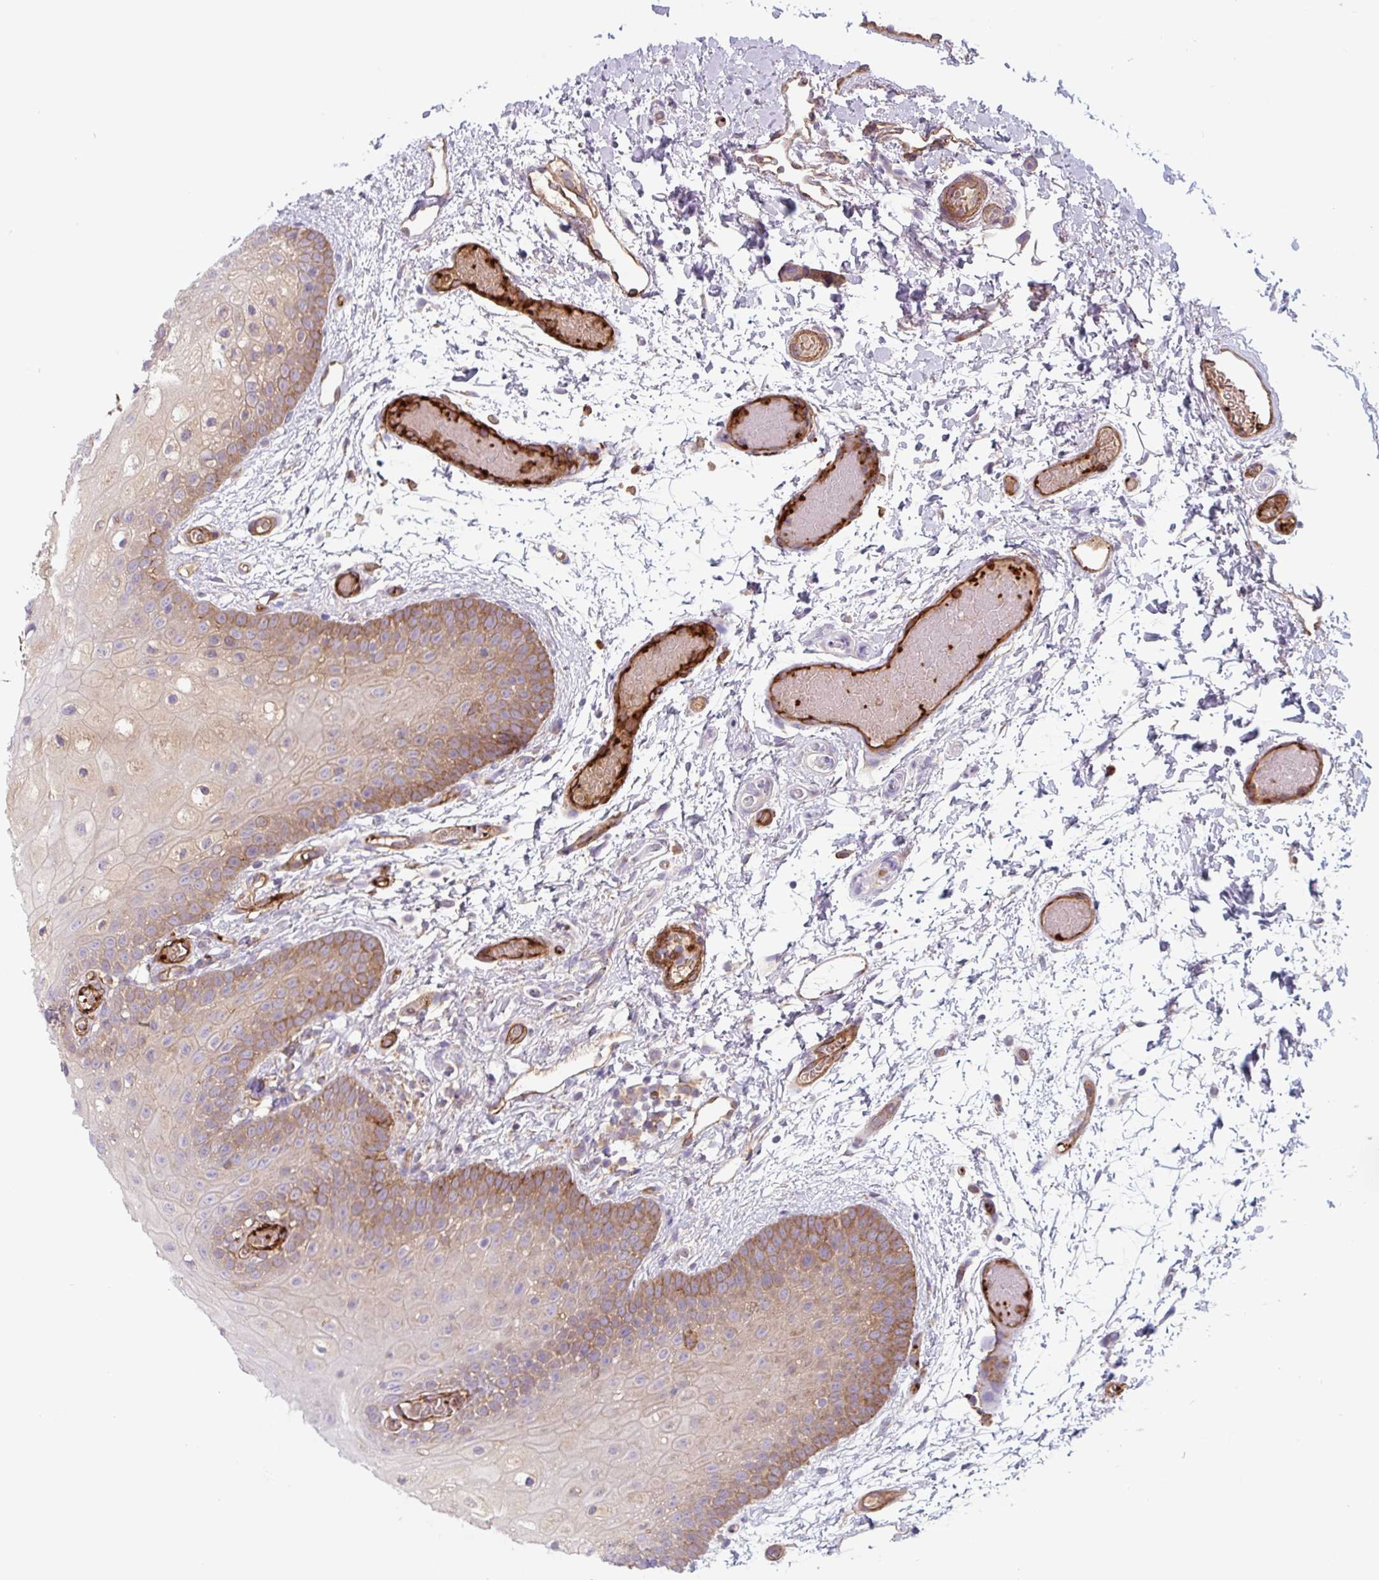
{"staining": {"intensity": "strong", "quantity": "25%-75%", "location": "cytoplasmic/membranous"}, "tissue": "oral mucosa", "cell_type": "Squamous epithelial cells", "image_type": "normal", "snomed": [{"axis": "morphology", "description": "Normal tissue, NOS"}, {"axis": "morphology", "description": "Squamous cell carcinoma, NOS"}, {"axis": "topography", "description": "Oral tissue"}, {"axis": "topography", "description": "Tounge, NOS"}, {"axis": "topography", "description": "Head-Neck"}], "caption": "Immunohistochemical staining of normal oral mucosa demonstrates 25%-75% levels of strong cytoplasmic/membranous protein expression in about 25%-75% of squamous epithelial cells.", "gene": "DHFR2", "patient": {"sex": "male", "age": 76}}